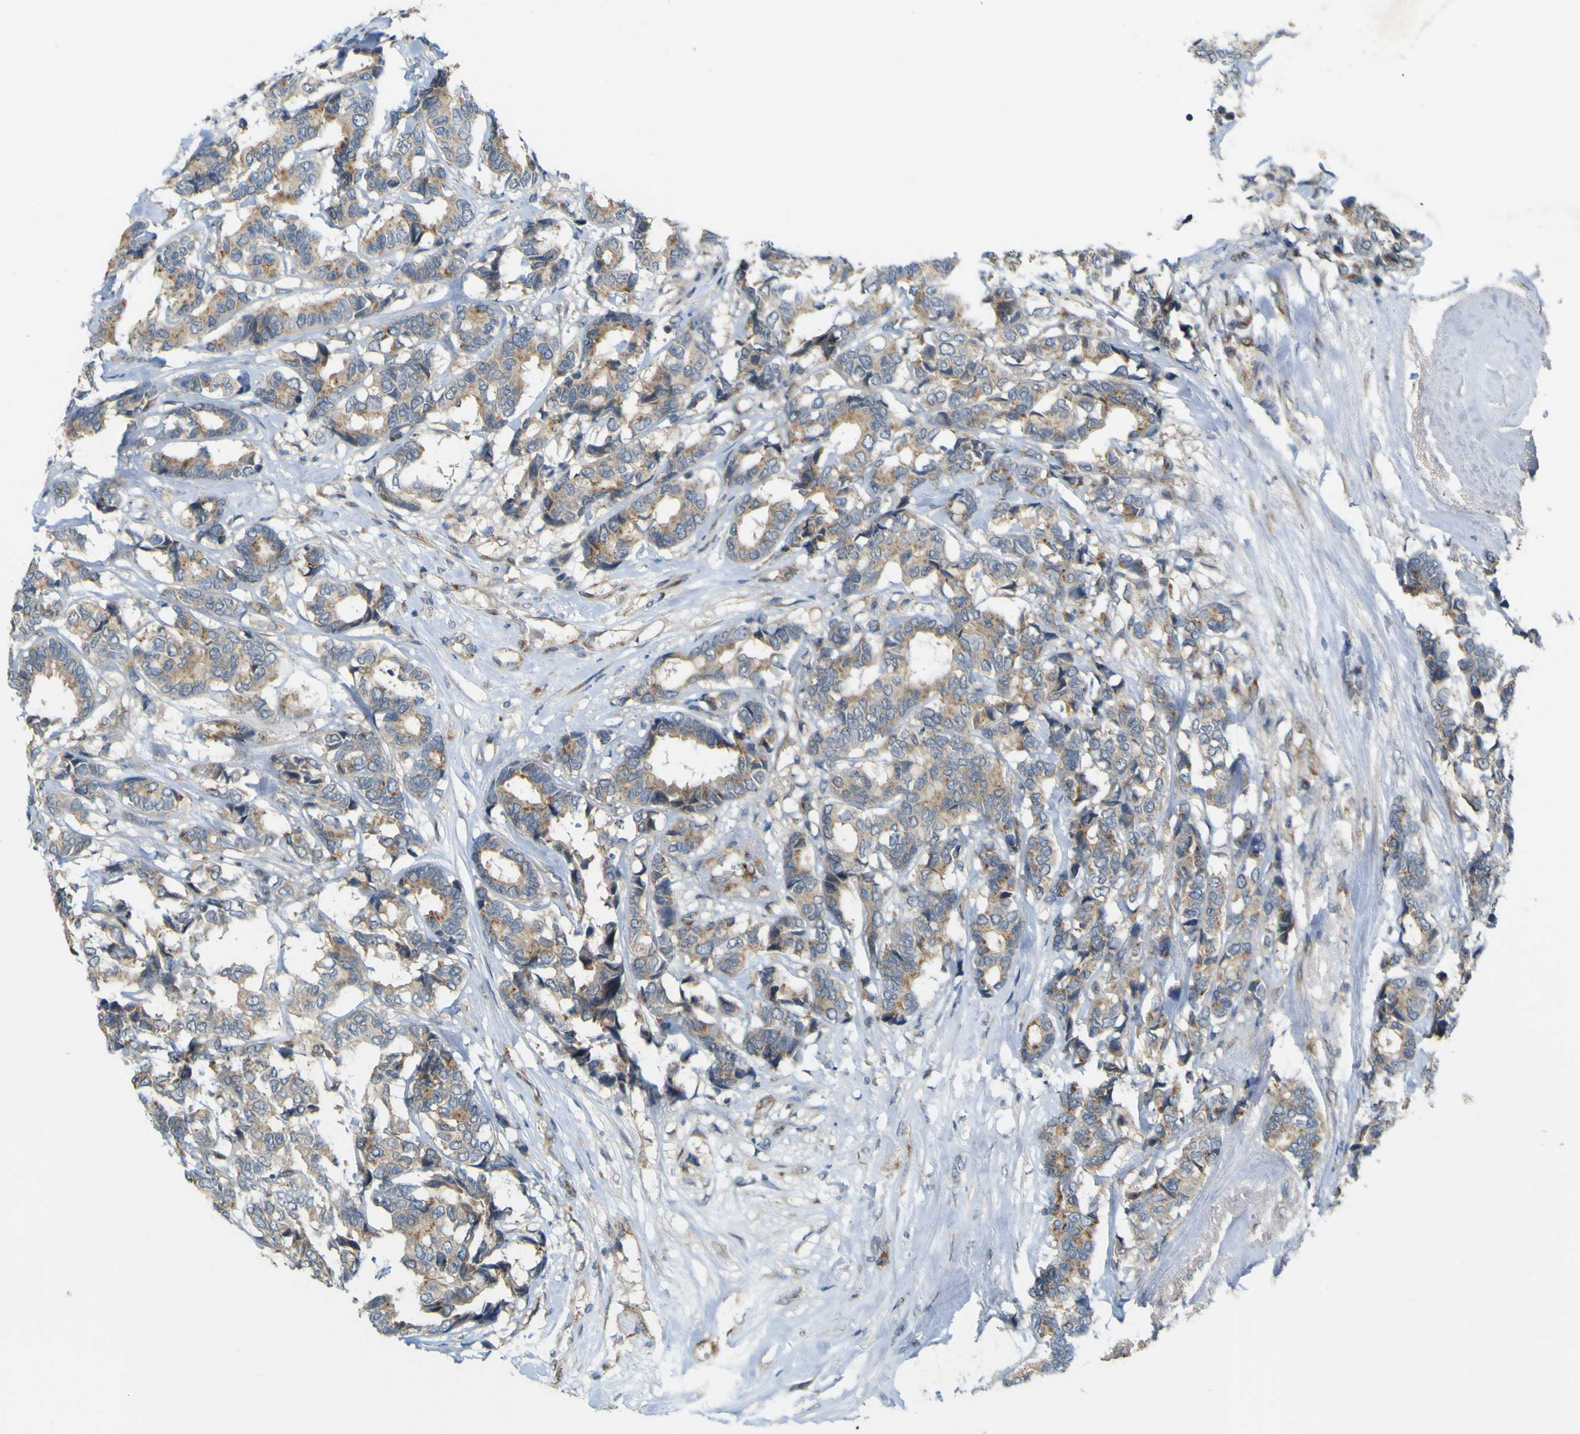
{"staining": {"intensity": "weak", "quantity": ">75%", "location": "cytoplasmic/membranous"}, "tissue": "breast cancer", "cell_type": "Tumor cells", "image_type": "cancer", "snomed": [{"axis": "morphology", "description": "Duct carcinoma"}, {"axis": "topography", "description": "Breast"}], "caption": "Infiltrating ductal carcinoma (breast) tissue displays weak cytoplasmic/membranous positivity in approximately >75% of tumor cells, visualized by immunohistochemistry.", "gene": "IGF2R", "patient": {"sex": "female", "age": 87}}